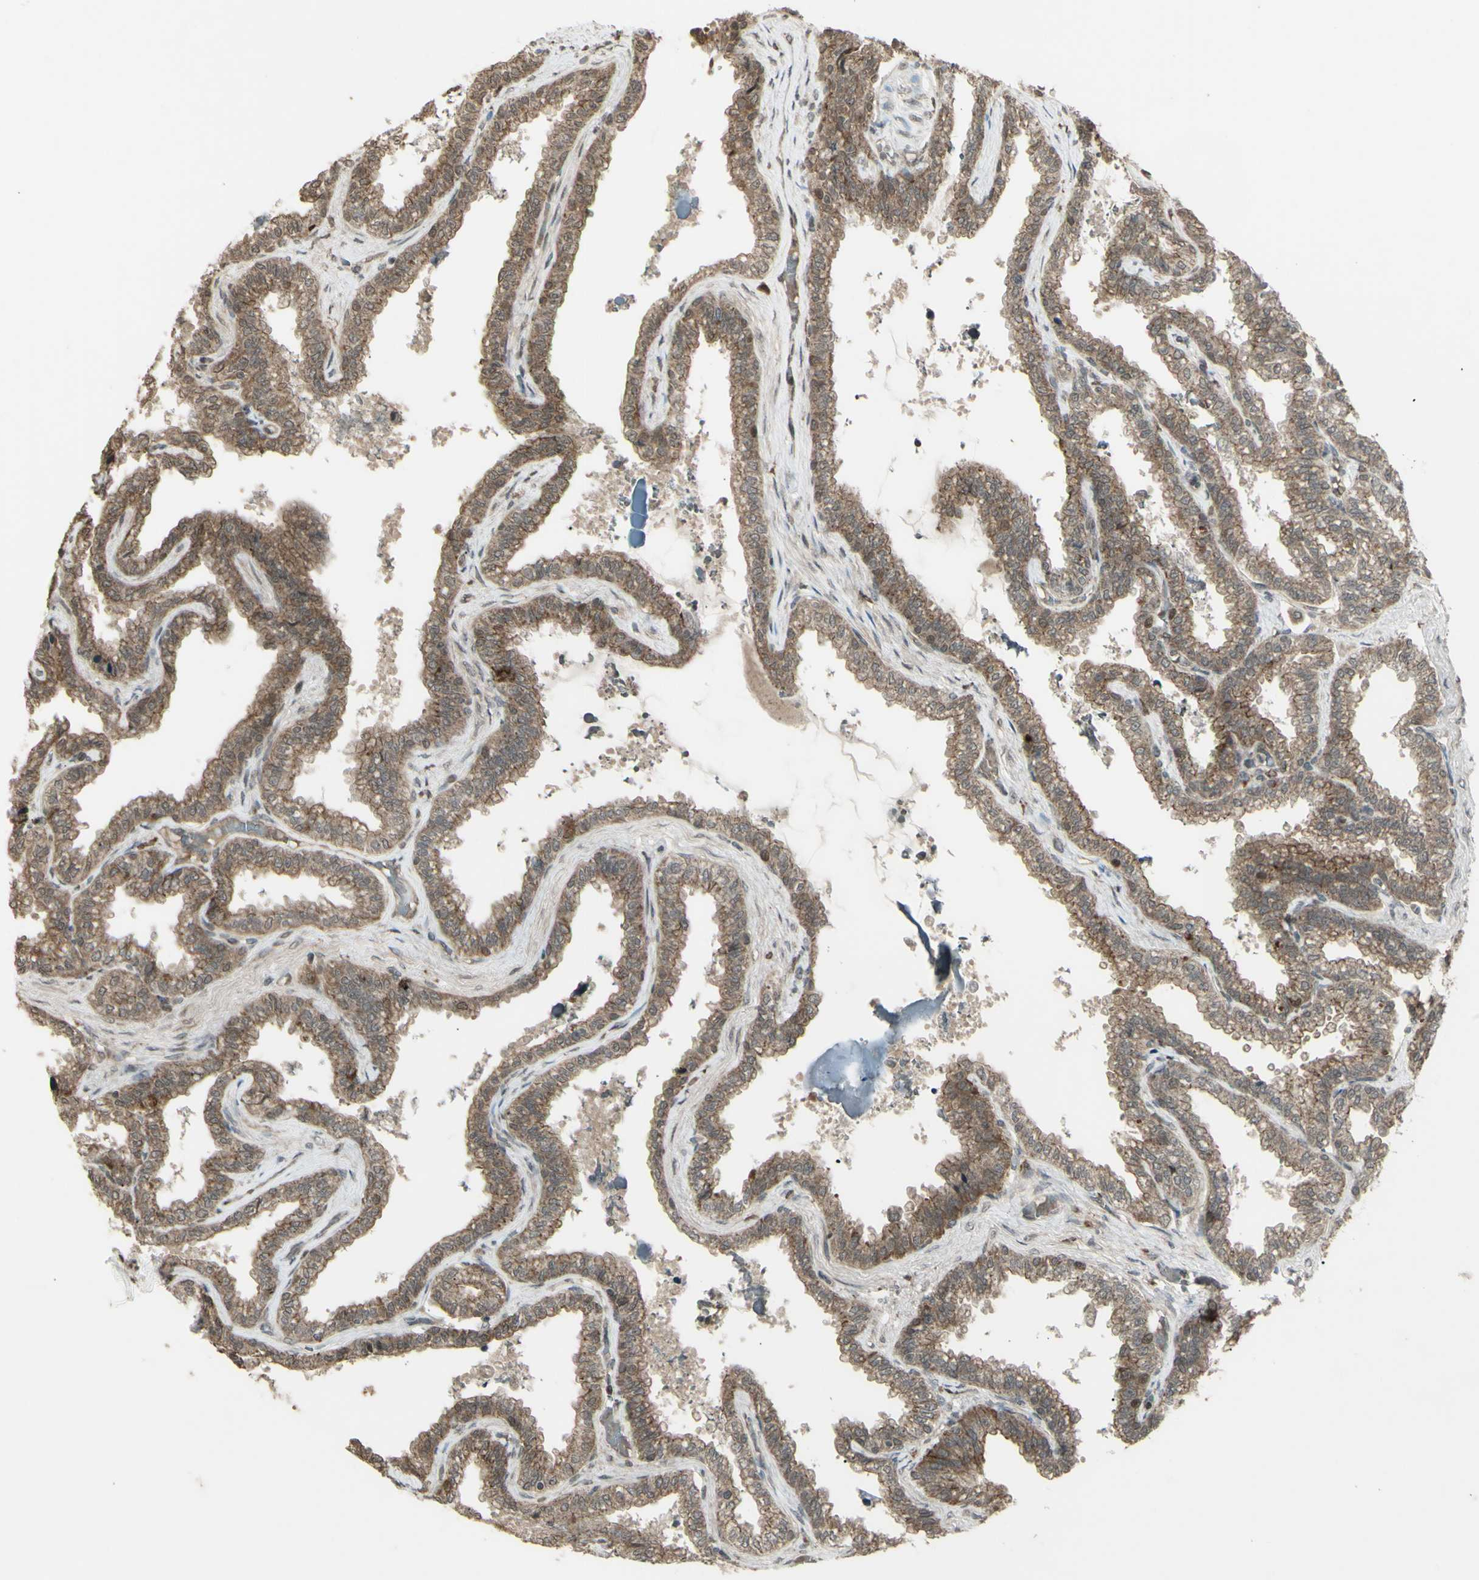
{"staining": {"intensity": "moderate", "quantity": ">75%", "location": "cytoplasmic/membranous"}, "tissue": "seminal vesicle", "cell_type": "Glandular cells", "image_type": "normal", "snomed": [{"axis": "morphology", "description": "Normal tissue, NOS"}, {"axis": "topography", "description": "Seminal veicle"}], "caption": "DAB (3,3'-diaminobenzidine) immunohistochemical staining of unremarkable seminal vesicle displays moderate cytoplasmic/membranous protein positivity in approximately >75% of glandular cells. (Stains: DAB in brown, nuclei in blue, Microscopy: brightfield microscopy at high magnification).", "gene": "BLNK", "patient": {"sex": "male", "age": 46}}